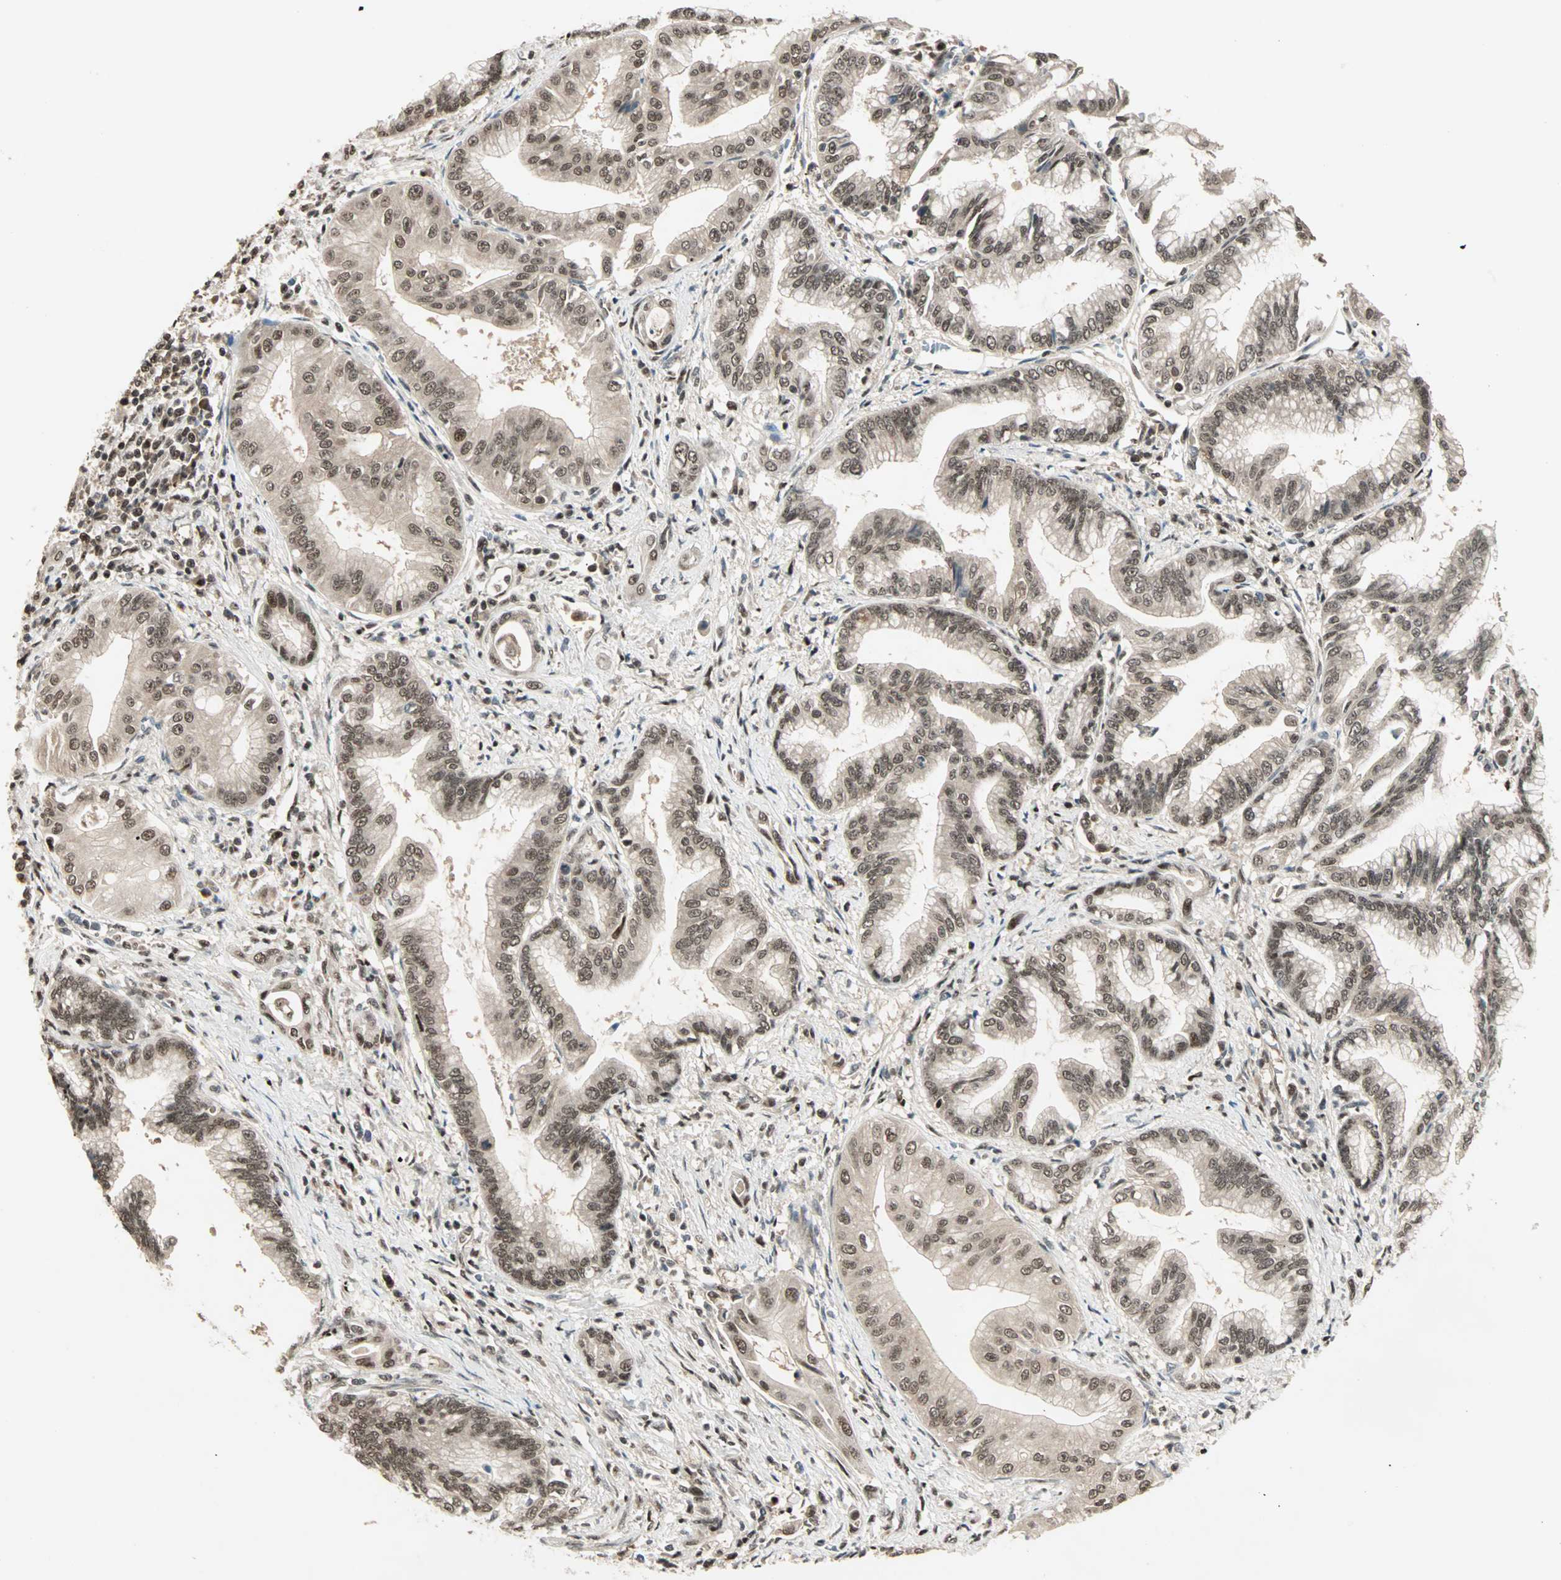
{"staining": {"intensity": "moderate", "quantity": ">75%", "location": "cytoplasmic/membranous,nuclear"}, "tissue": "pancreatic cancer", "cell_type": "Tumor cells", "image_type": "cancer", "snomed": [{"axis": "morphology", "description": "Adenocarcinoma, NOS"}, {"axis": "topography", "description": "Pancreas"}], "caption": "Protein expression by immunohistochemistry (IHC) reveals moderate cytoplasmic/membranous and nuclear staining in about >75% of tumor cells in pancreatic cancer (adenocarcinoma).", "gene": "ZNF44", "patient": {"sex": "female", "age": 64}}